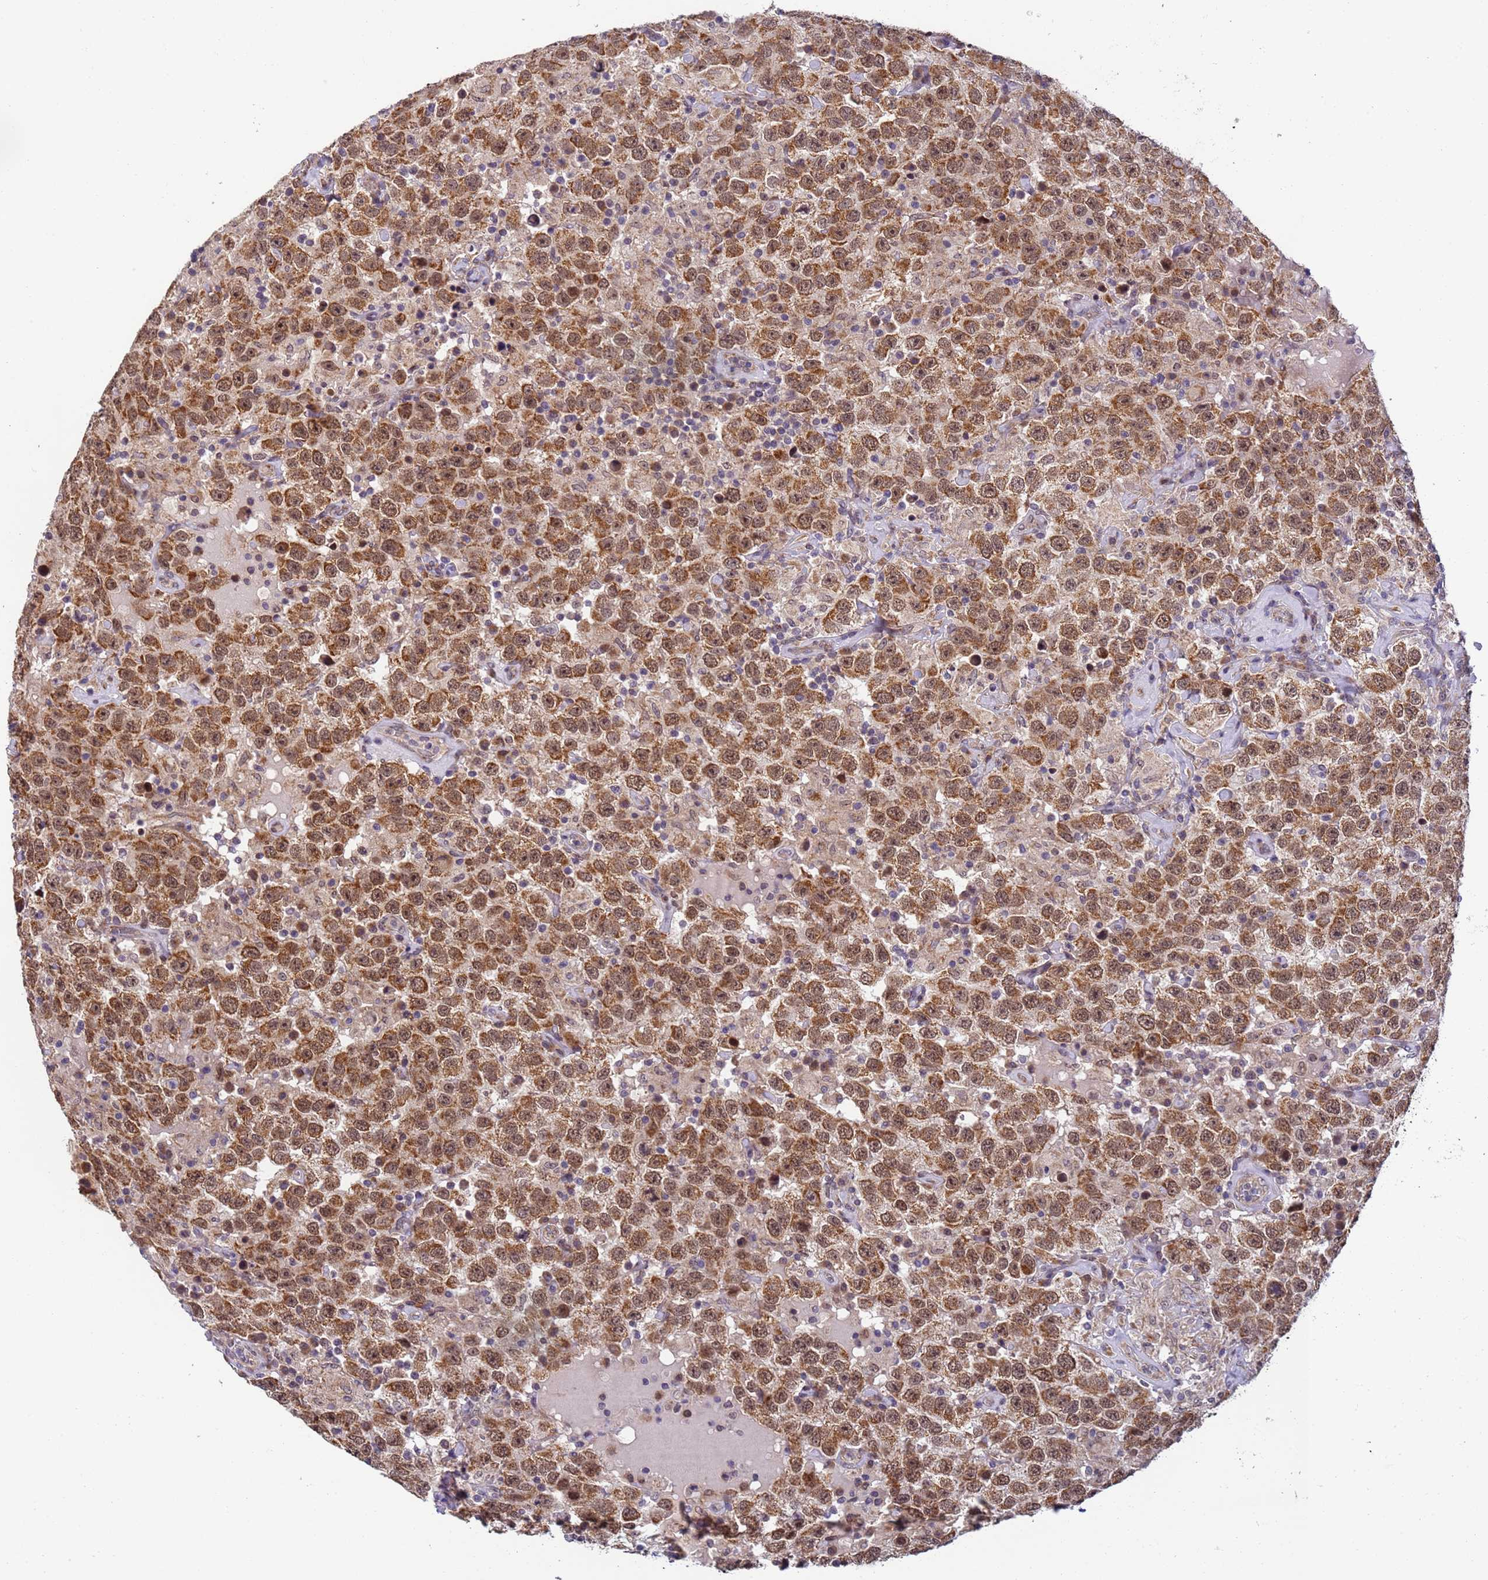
{"staining": {"intensity": "moderate", "quantity": ">75%", "location": "cytoplasmic/membranous,nuclear"}, "tissue": "testis cancer", "cell_type": "Tumor cells", "image_type": "cancer", "snomed": [{"axis": "morphology", "description": "Seminoma, NOS"}, {"axis": "topography", "description": "Testis"}], "caption": "DAB immunohistochemical staining of seminoma (testis) shows moderate cytoplasmic/membranous and nuclear protein expression in about >75% of tumor cells. (DAB IHC, brown staining for protein, blue staining for nuclei).", "gene": "RAPGEF3", "patient": {"sex": "male", "age": 41}}